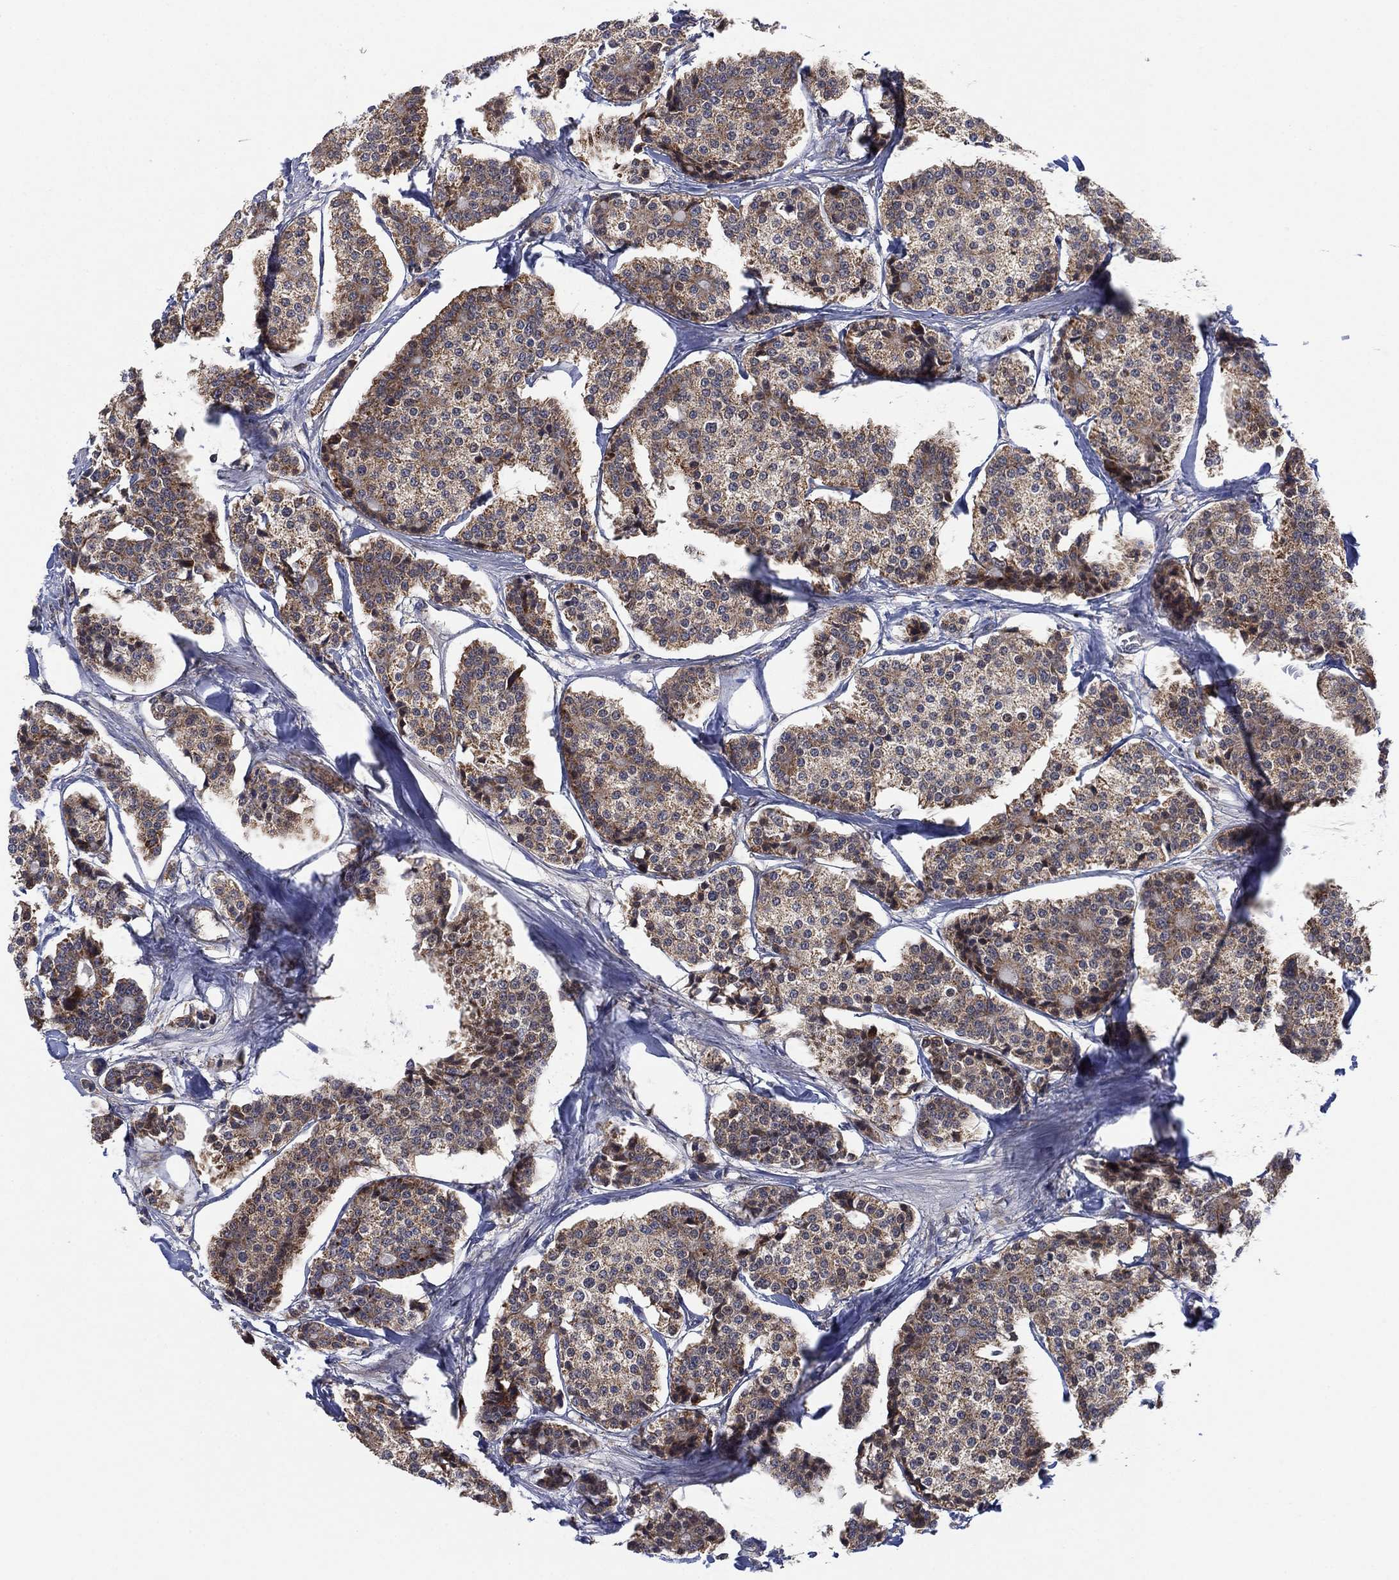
{"staining": {"intensity": "weak", "quantity": ">75%", "location": "cytoplasmic/membranous"}, "tissue": "carcinoid", "cell_type": "Tumor cells", "image_type": "cancer", "snomed": [{"axis": "morphology", "description": "Carcinoid, malignant, NOS"}, {"axis": "topography", "description": "Small intestine"}], "caption": "Malignant carcinoid stained for a protein (brown) reveals weak cytoplasmic/membranous positive staining in approximately >75% of tumor cells.", "gene": "FES", "patient": {"sex": "female", "age": 65}}